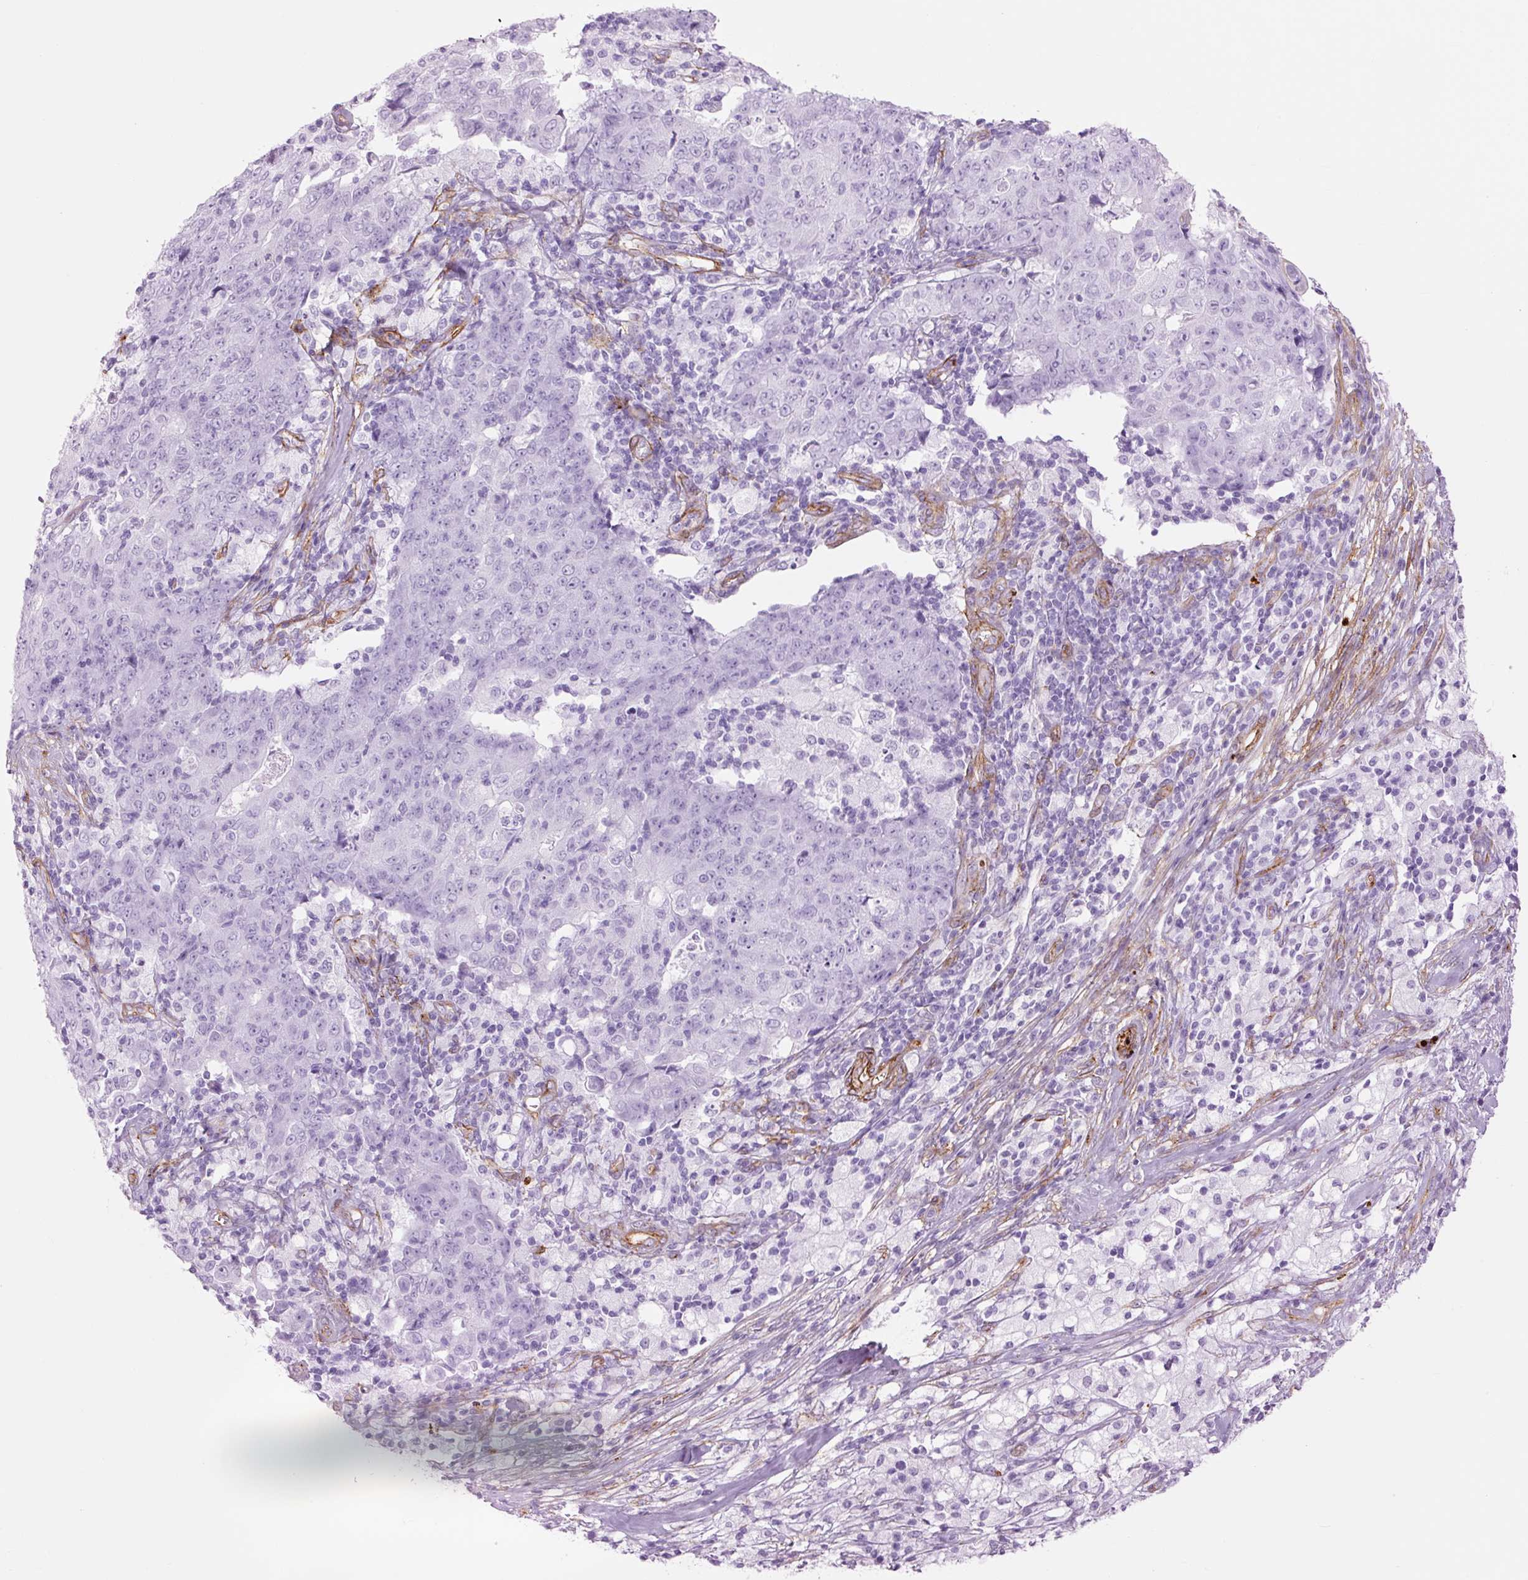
{"staining": {"intensity": "negative", "quantity": "none", "location": "none"}, "tissue": "ovarian cancer", "cell_type": "Tumor cells", "image_type": "cancer", "snomed": [{"axis": "morphology", "description": "Carcinoma, endometroid"}, {"axis": "topography", "description": "Ovary"}], "caption": "This is an immunohistochemistry image of ovarian endometroid carcinoma. There is no positivity in tumor cells.", "gene": "CAV1", "patient": {"sex": "female", "age": 42}}